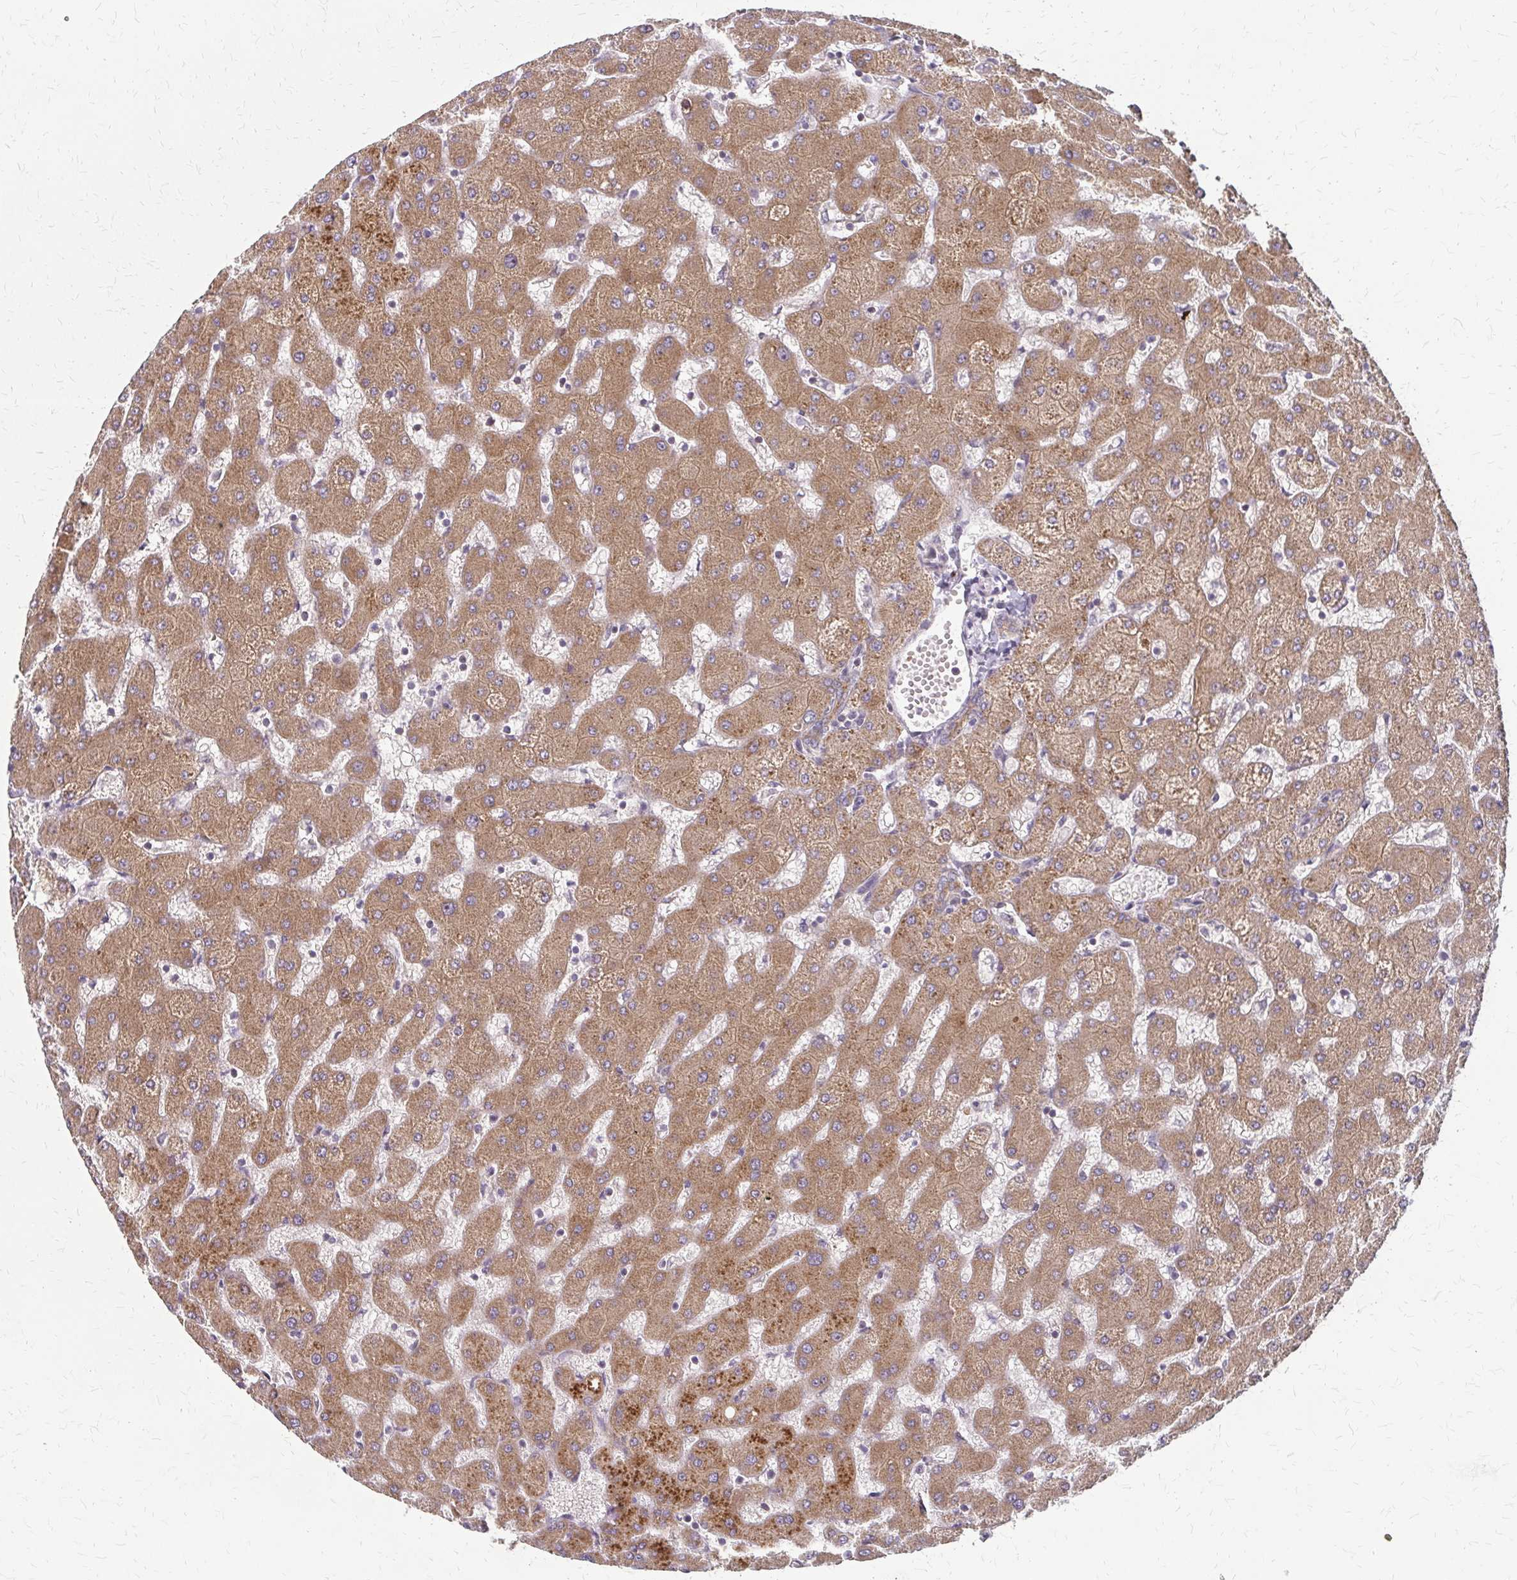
{"staining": {"intensity": "weak", "quantity": ">75%", "location": "cytoplasmic/membranous"}, "tissue": "liver", "cell_type": "Cholangiocytes", "image_type": "normal", "snomed": [{"axis": "morphology", "description": "Normal tissue, NOS"}, {"axis": "topography", "description": "Liver"}], "caption": "IHC (DAB (3,3'-diaminobenzidine)) staining of unremarkable liver displays weak cytoplasmic/membranous protein positivity in approximately >75% of cholangiocytes.", "gene": "ZNF383", "patient": {"sex": "female", "age": 63}}